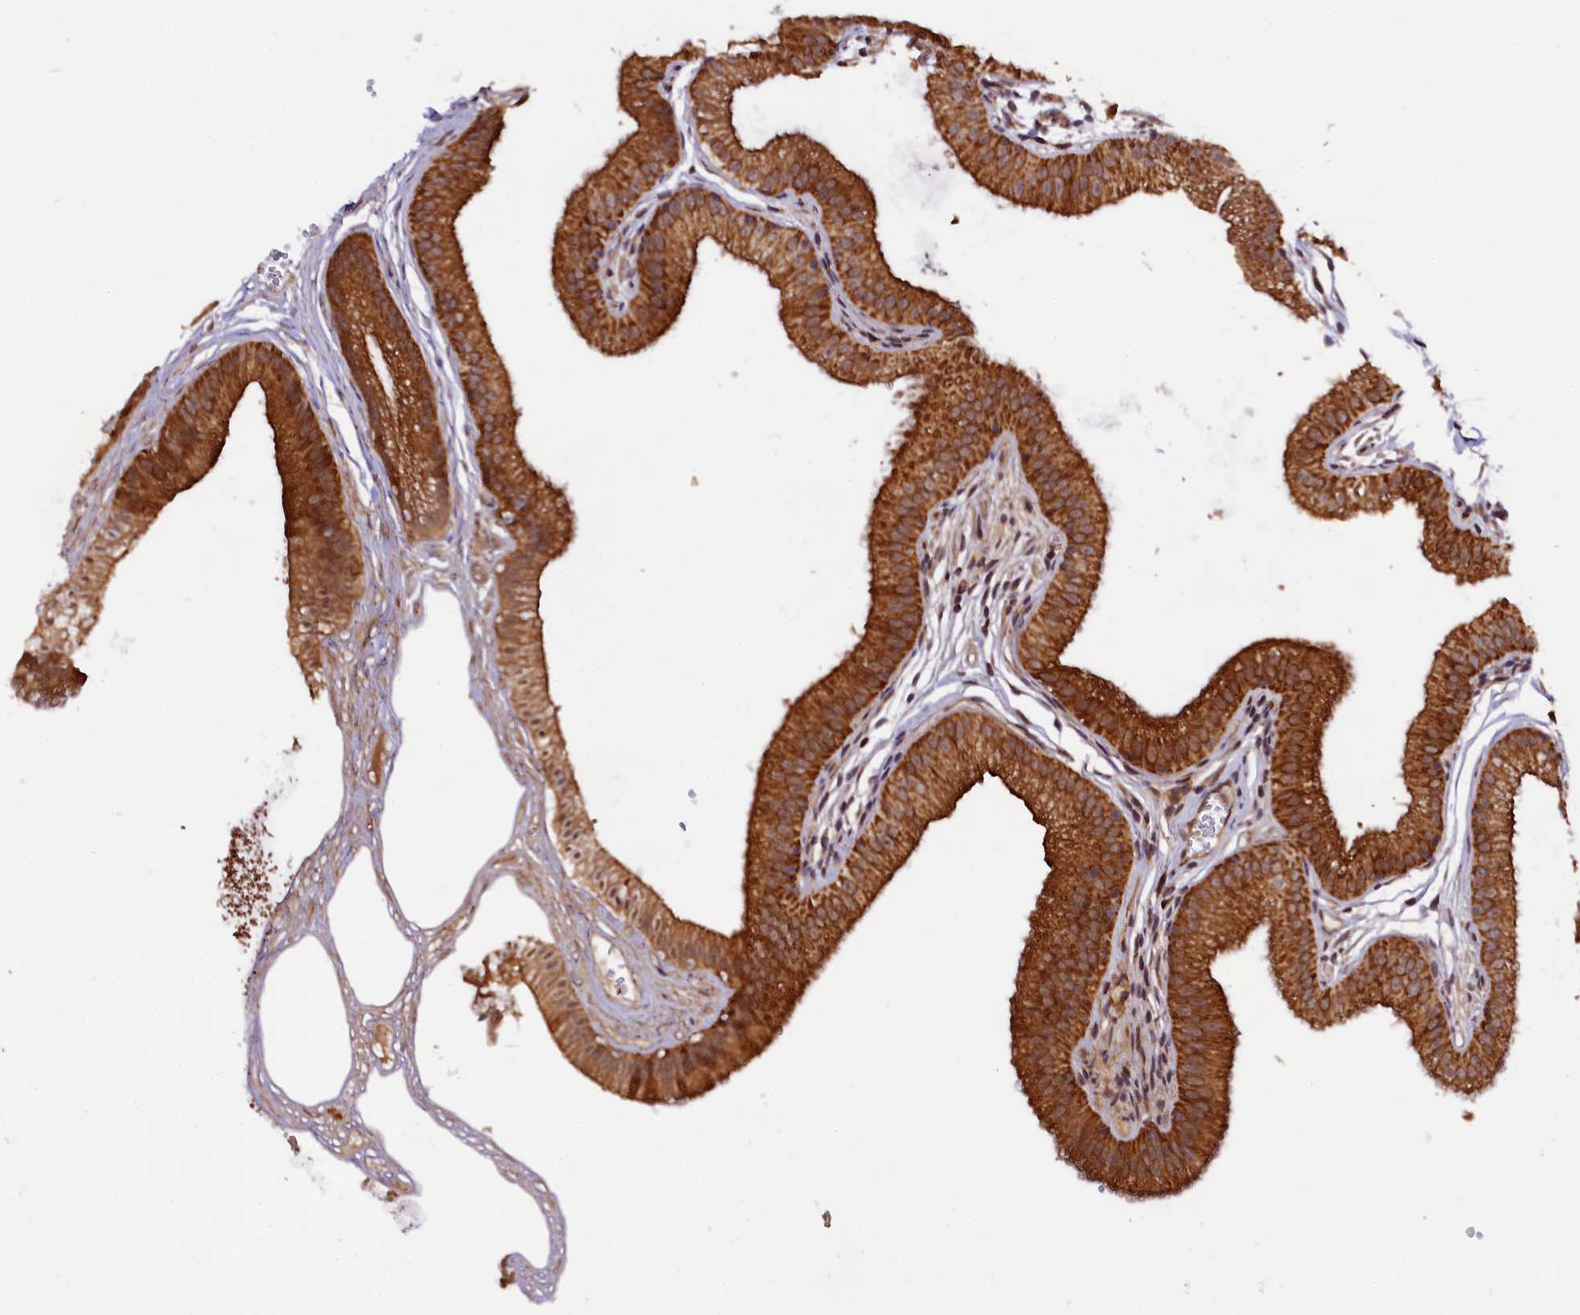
{"staining": {"intensity": "strong", "quantity": ">75%", "location": "cytoplasmic/membranous"}, "tissue": "gallbladder", "cell_type": "Glandular cells", "image_type": "normal", "snomed": [{"axis": "morphology", "description": "Normal tissue, NOS"}, {"axis": "topography", "description": "Gallbladder"}], "caption": "A brown stain labels strong cytoplasmic/membranous positivity of a protein in glandular cells of benign gallbladder. The staining was performed using DAB to visualize the protein expression in brown, while the nuclei were stained in blue with hematoxylin (Magnification: 20x).", "gene": "DOHH", "patient": {"sex": "female", "age": 54}}